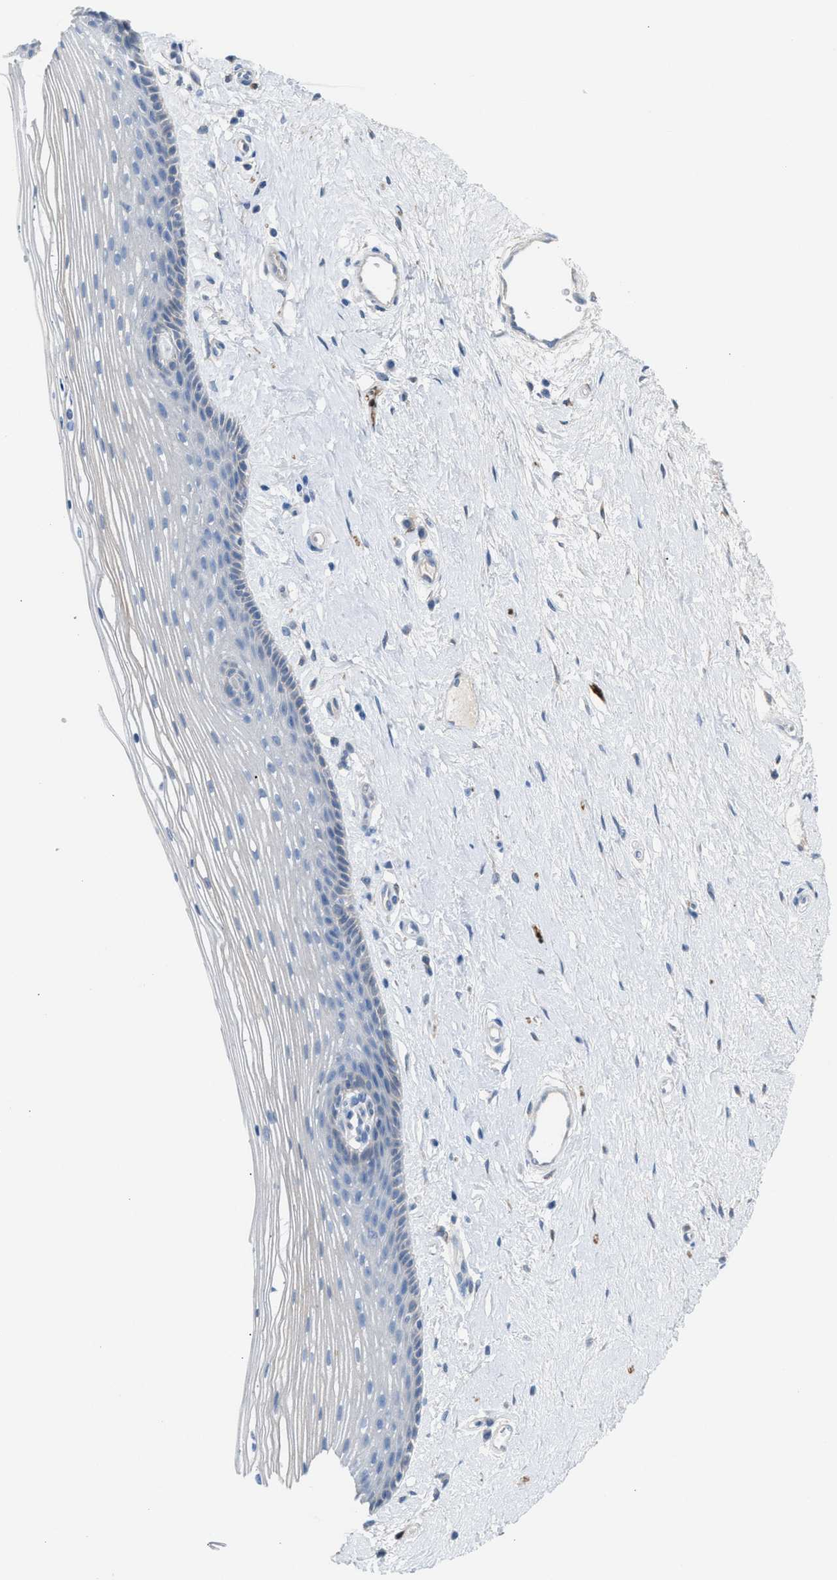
{"staining": {"intensity": "negative", "quantity": "none", "location": "none"}, "tissue": "vagina", "cell_type": "Squamous epithelial cells", "image_type": "normal", "snomed": [{"axis": "morphology", "description": "Normal tissue, NOS"}, {"axis": "topography", "description": "Vagina"}], "caption": "This is an immunohistochemistry (IHC) image of normal human vagina. There is no staining in squamous epithelial cells.", "gene": "ASPA", "patient": {"sex": "female", "age": 46}}